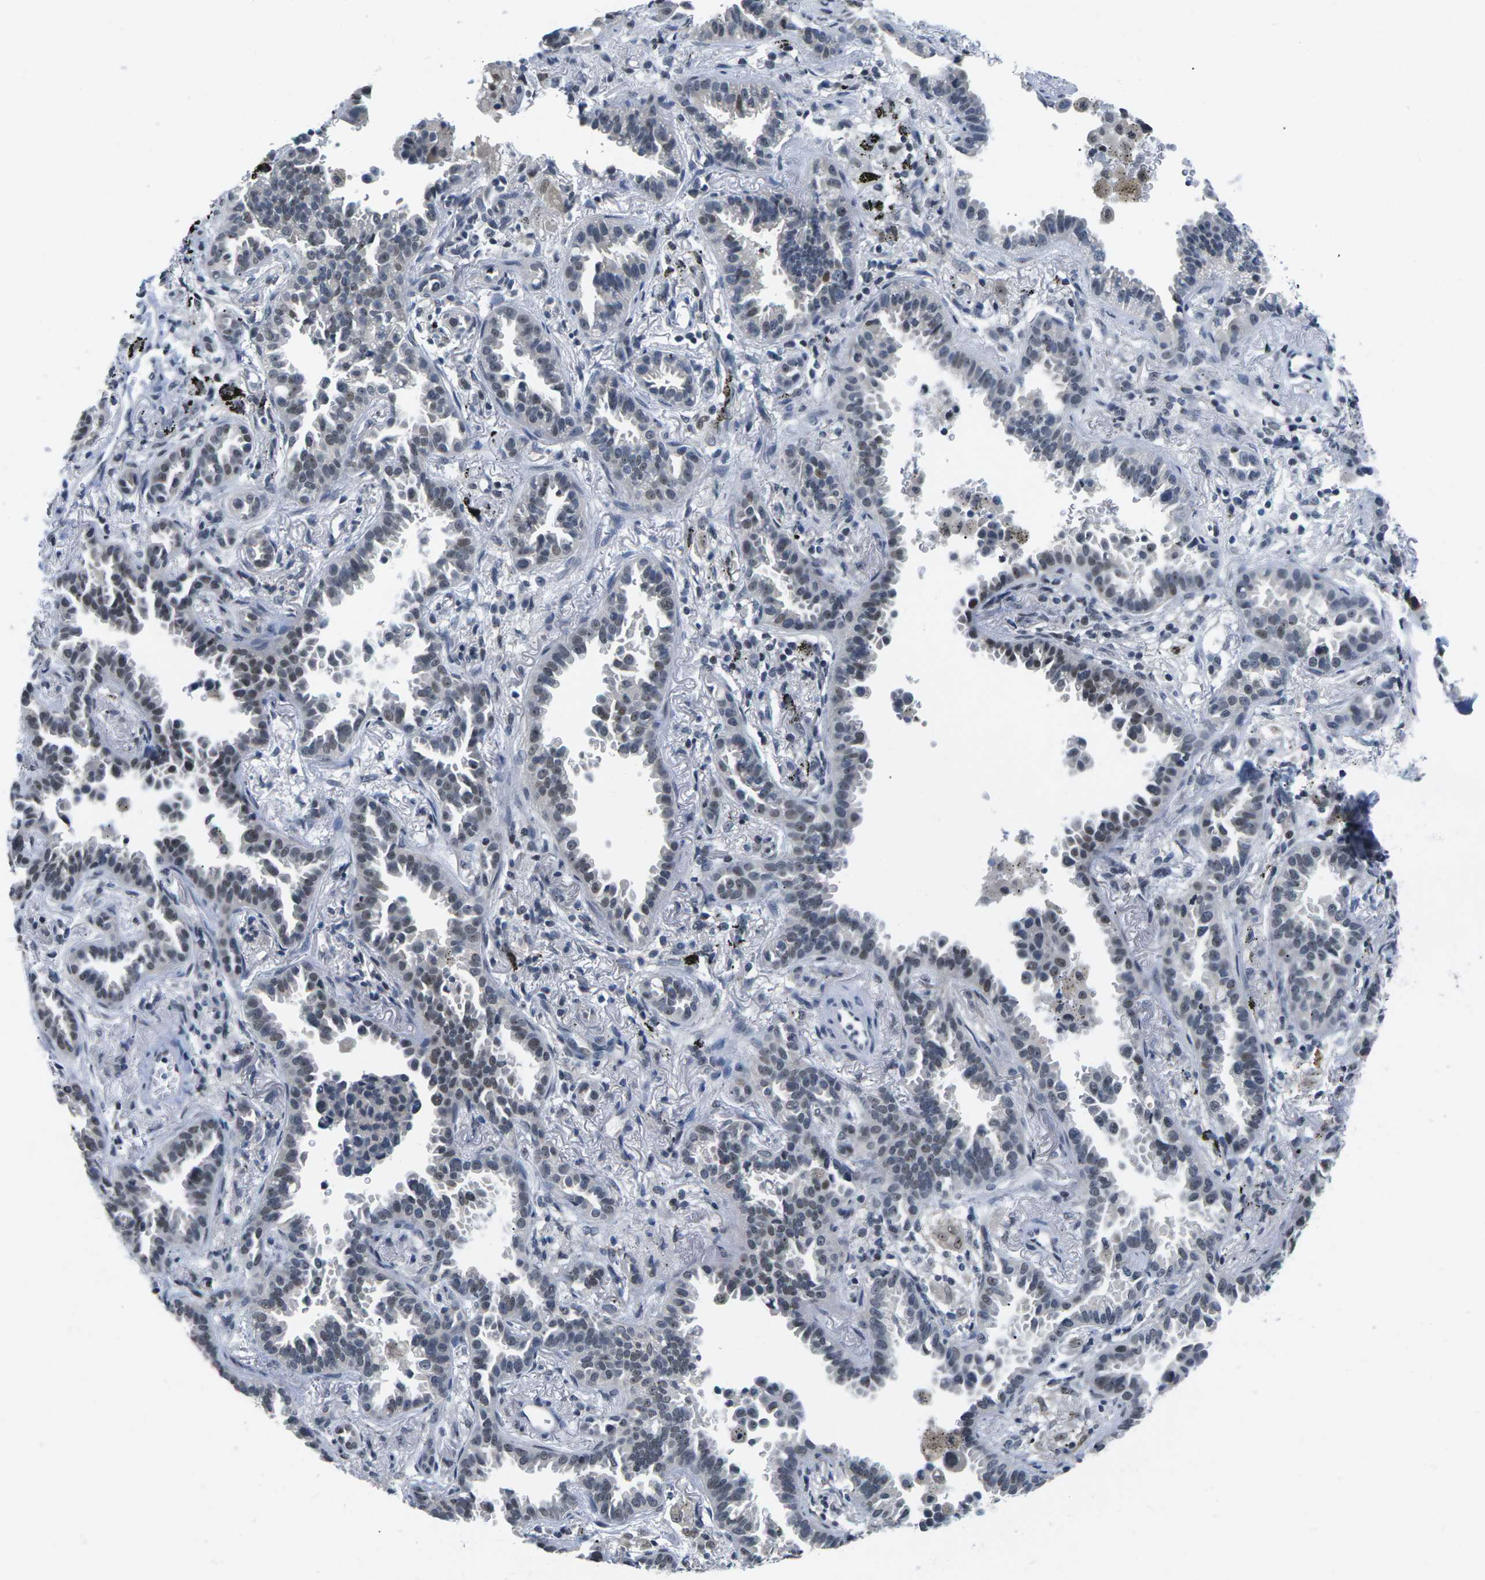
{"staining": {"intensity": "weak", "quantity": "<25%", "location": "nuclear"}, "tissue": "lung cancer", "cell_type": "Tumor cells", "image_type": "cancer", "snomed": [{"axis": "morphology", "description": "Normal tissue, NOS"}, {"axis": "morphology", "description": "Adenocarcinoma, NOS"}, {"axis": "topography", "description": "Lung"}], "caption": "The photomicrograph reveals no significant positivity in tumor cells of adenocarcinoma (lung). Nuclei are stained in blue.", "gene": "NSRP1", "patient": {"sex": "male", "age": 59}}